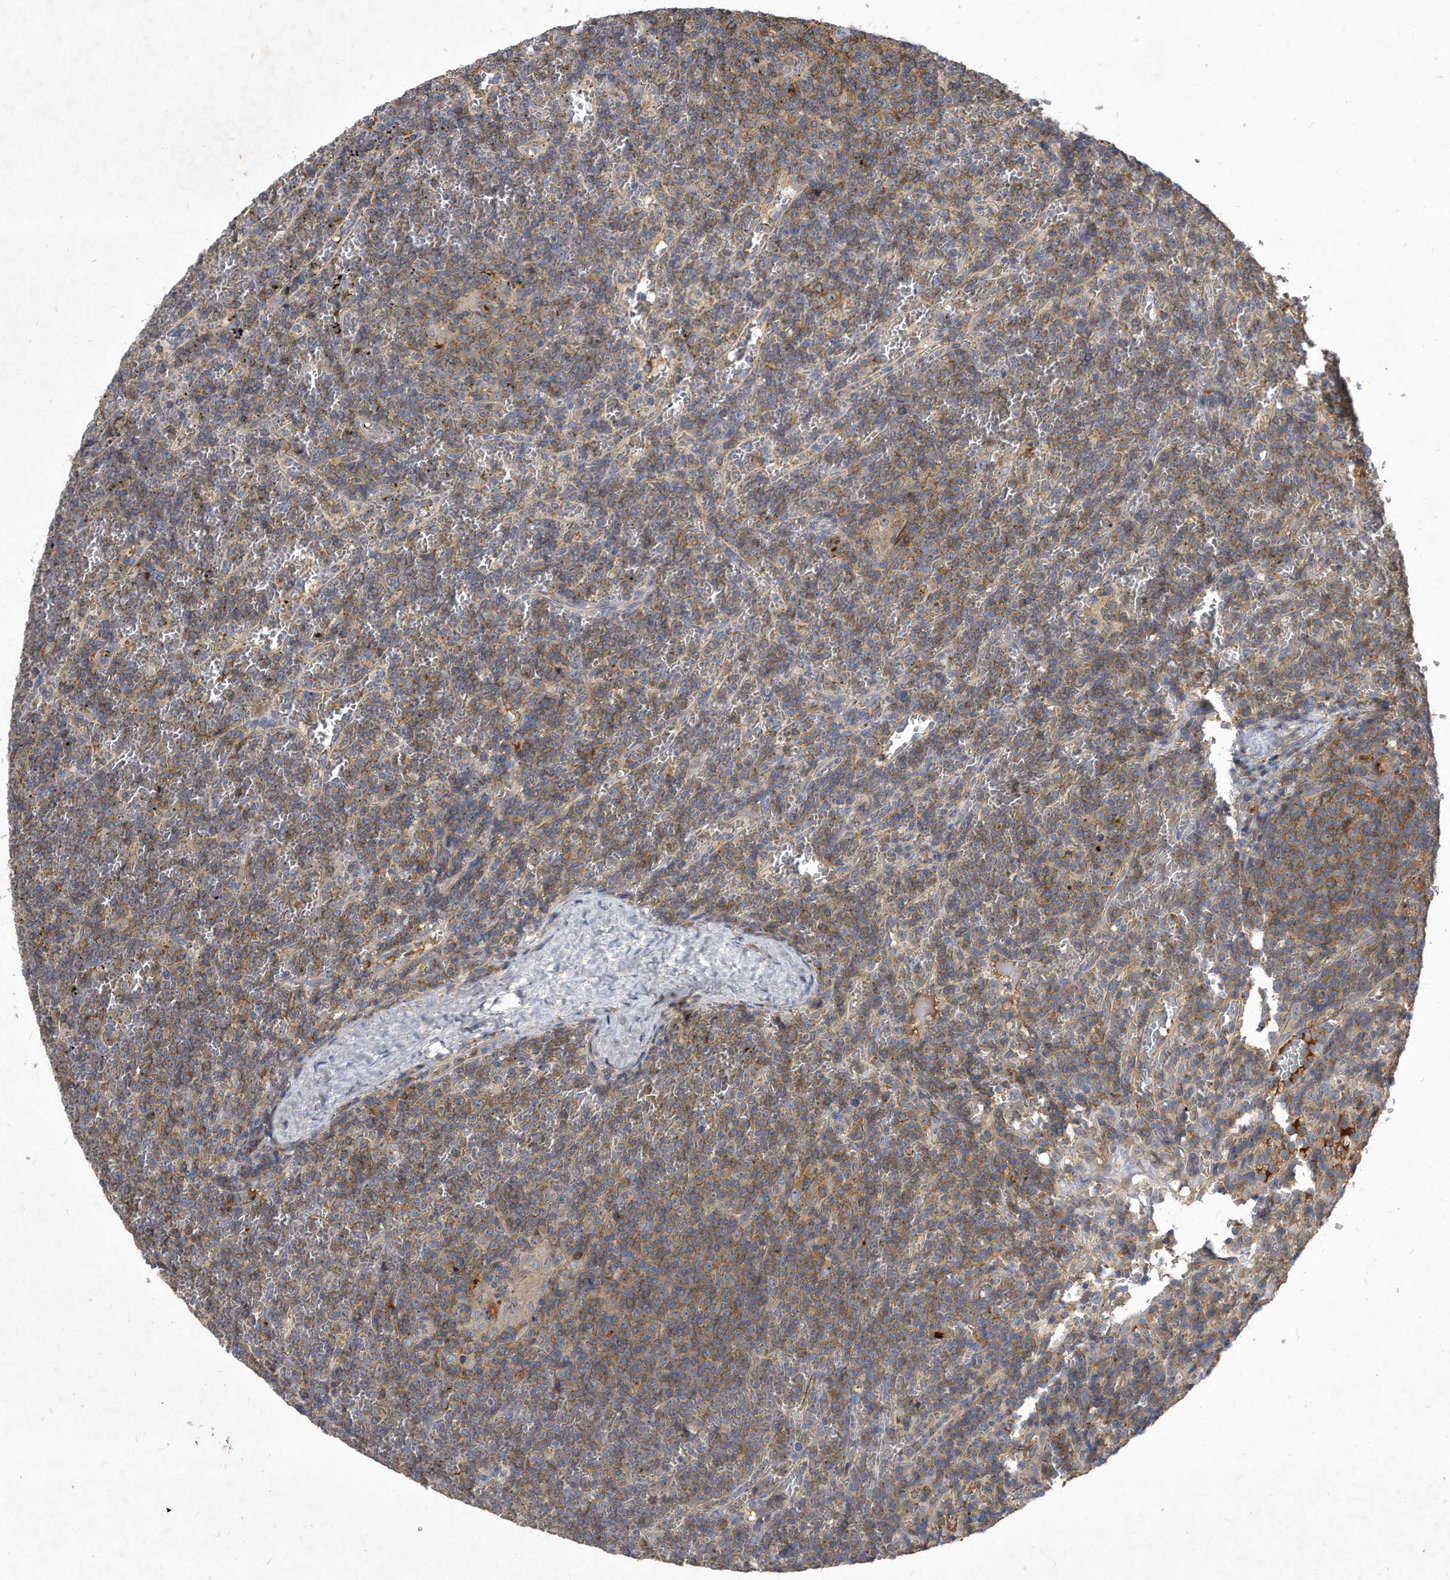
{"staining": {"intensity": "moderate", "quantity": "25%-75%", "location": "cytoplasmic/membranous"}, "tissue": "lymphoma", "cell_type": "Tumor cells", "image_type": "cancer", "snomed": [{"axis": "morphology", "description": "Malignant lymphoma, non-Hodgkin's type, Low grade"}, {"axis": "topography", "description": "Spleen"}], "caption": "A photomicrograph of human lymphoma stained for a protein shows moderate cytoplasmic/membranous brown staining in tumor cells.", "gene": "PGBD2", "patient": {"sex": "female", "age": 19}}